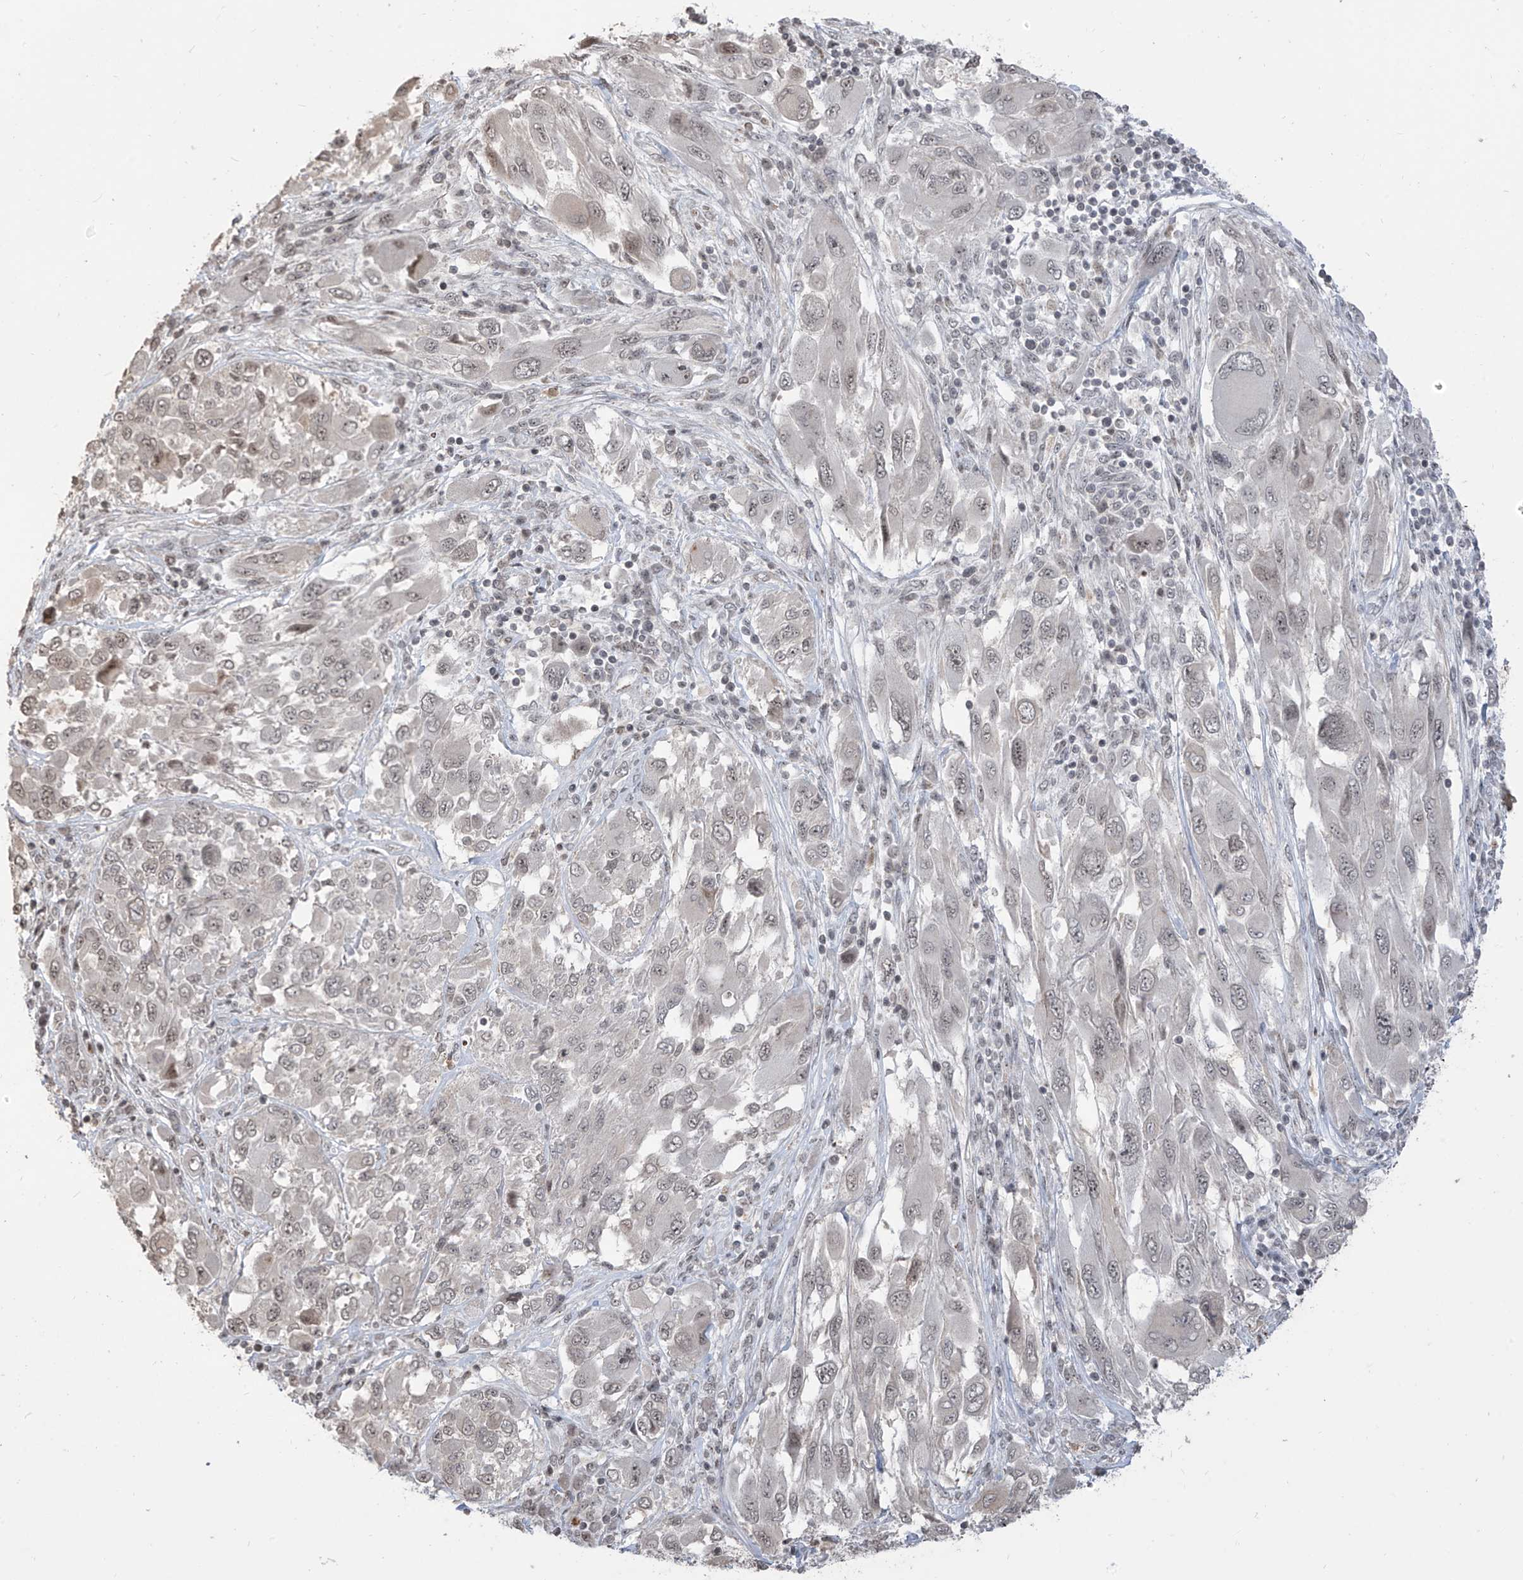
{"staining": {"intensity": "weak", "quantity": ">75%", "location": "nuclear"}, "tissue": "melanoma", "cell_type": "Tumor cells", "image_type": "cancer", "snomed": [{"axis": "morphology", "description": "Malignant melanoma, NOS"}, {"axis": "topography", "description": "Skin"}], "caption": "Immunohistochemical staining of human melanoma displays low levels of weak nuclear staining in about >75% of tumor cells.", "gene": "METAP1D", "patient": {"sex": "female", "age": 91}}